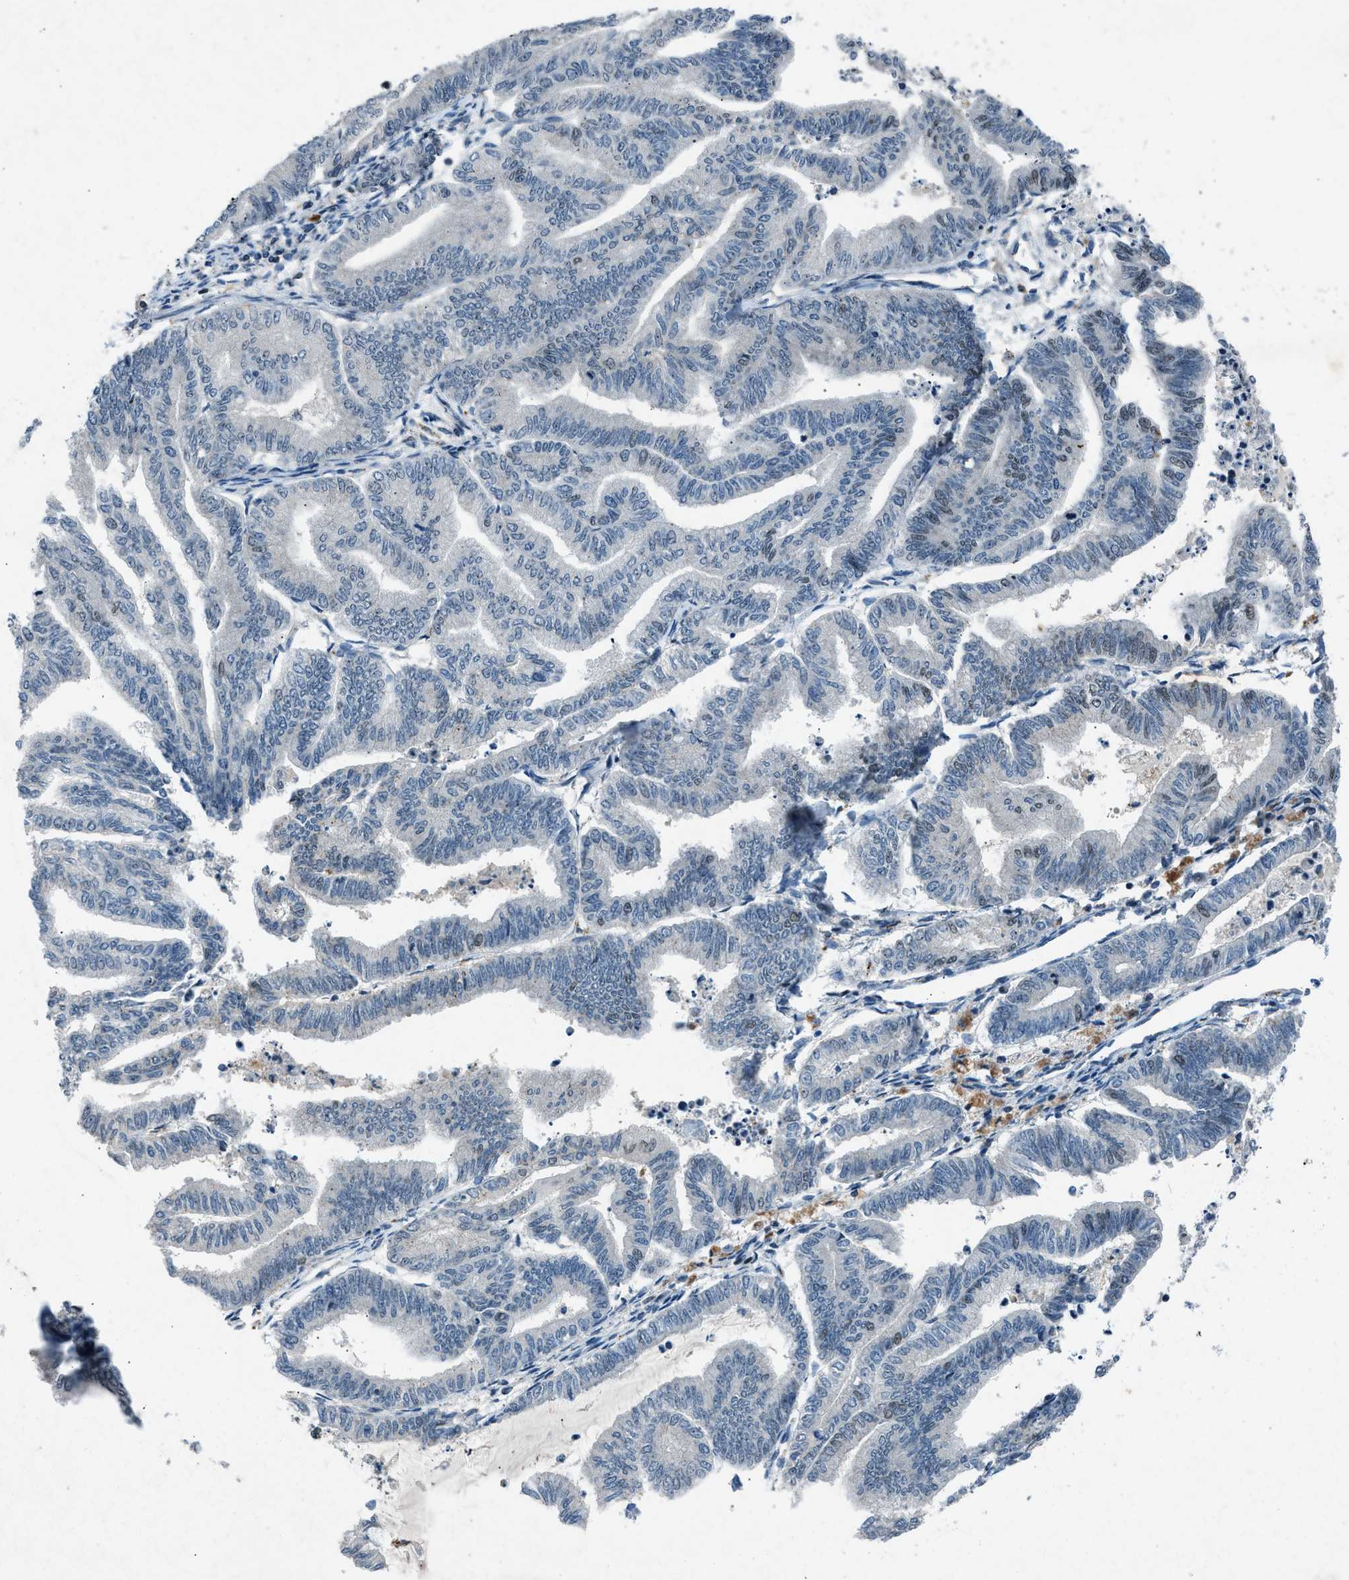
{"staining": {"intensity": "weak", "quantity": "<25%", "location": "nuclear"}, "tissue": "endometrial cancer", "cell_type": "Tumor cells", "image_type": "cancer", "snomed": [{"axis": "morphology", "description": "Adenocarcinoma, NOS"}, {"axis": "topography", "description": "Endometrium"}], "caption": "This is a micrograph of immunohistochemistry staining of endometrial cancer, which shows no expression in tumor cells. (DAB (3,3'-diaminobenzidine) immunohistochemistry (IHC) visualized using brightfield microscopy, high magnification).", "gene": "ADCY1", "patient": {"sex": "female", "age": 79}}